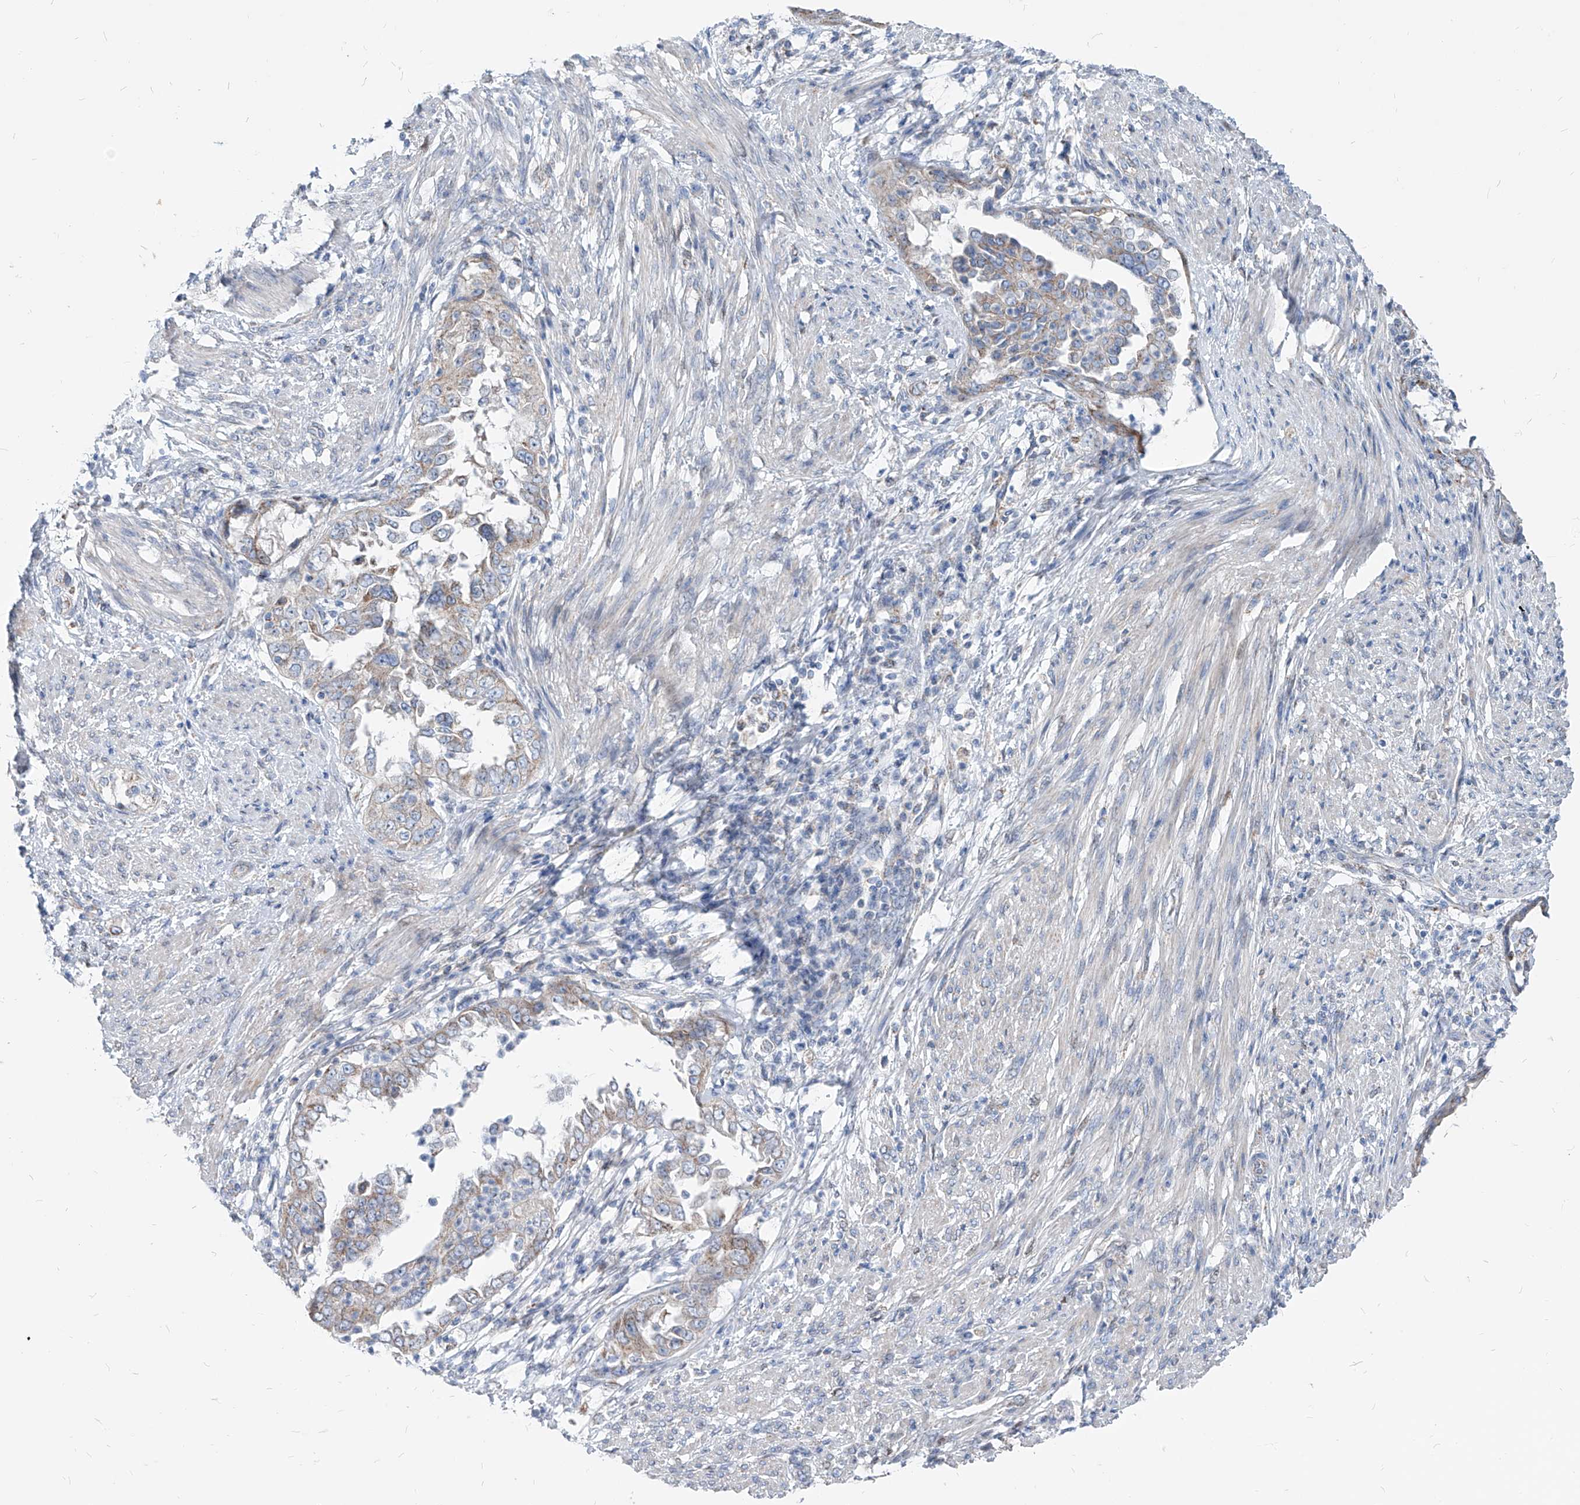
{"staining": {"intensity": "moderate", "quantity": "<25%", "location": "cytoplasmic/membranous"}, "tissue": "endometrial cancer", "cell_type": "Tumor cells", "image_type": "cancer", "snomed": [{"axis": "morphology", "description": "Adenocarcinoma, NOS"}, {"axis": "topography", "description": "Endometrium"}], "caption": "Human endometrial adenocarcinoma stained for a protein (brown) demonstrates moderate cytoplasmic/membranous positive staining in approximately <25% of tumor cells.", "gene": "AGPS", "patient": {"sex": "female", "age": 85}}